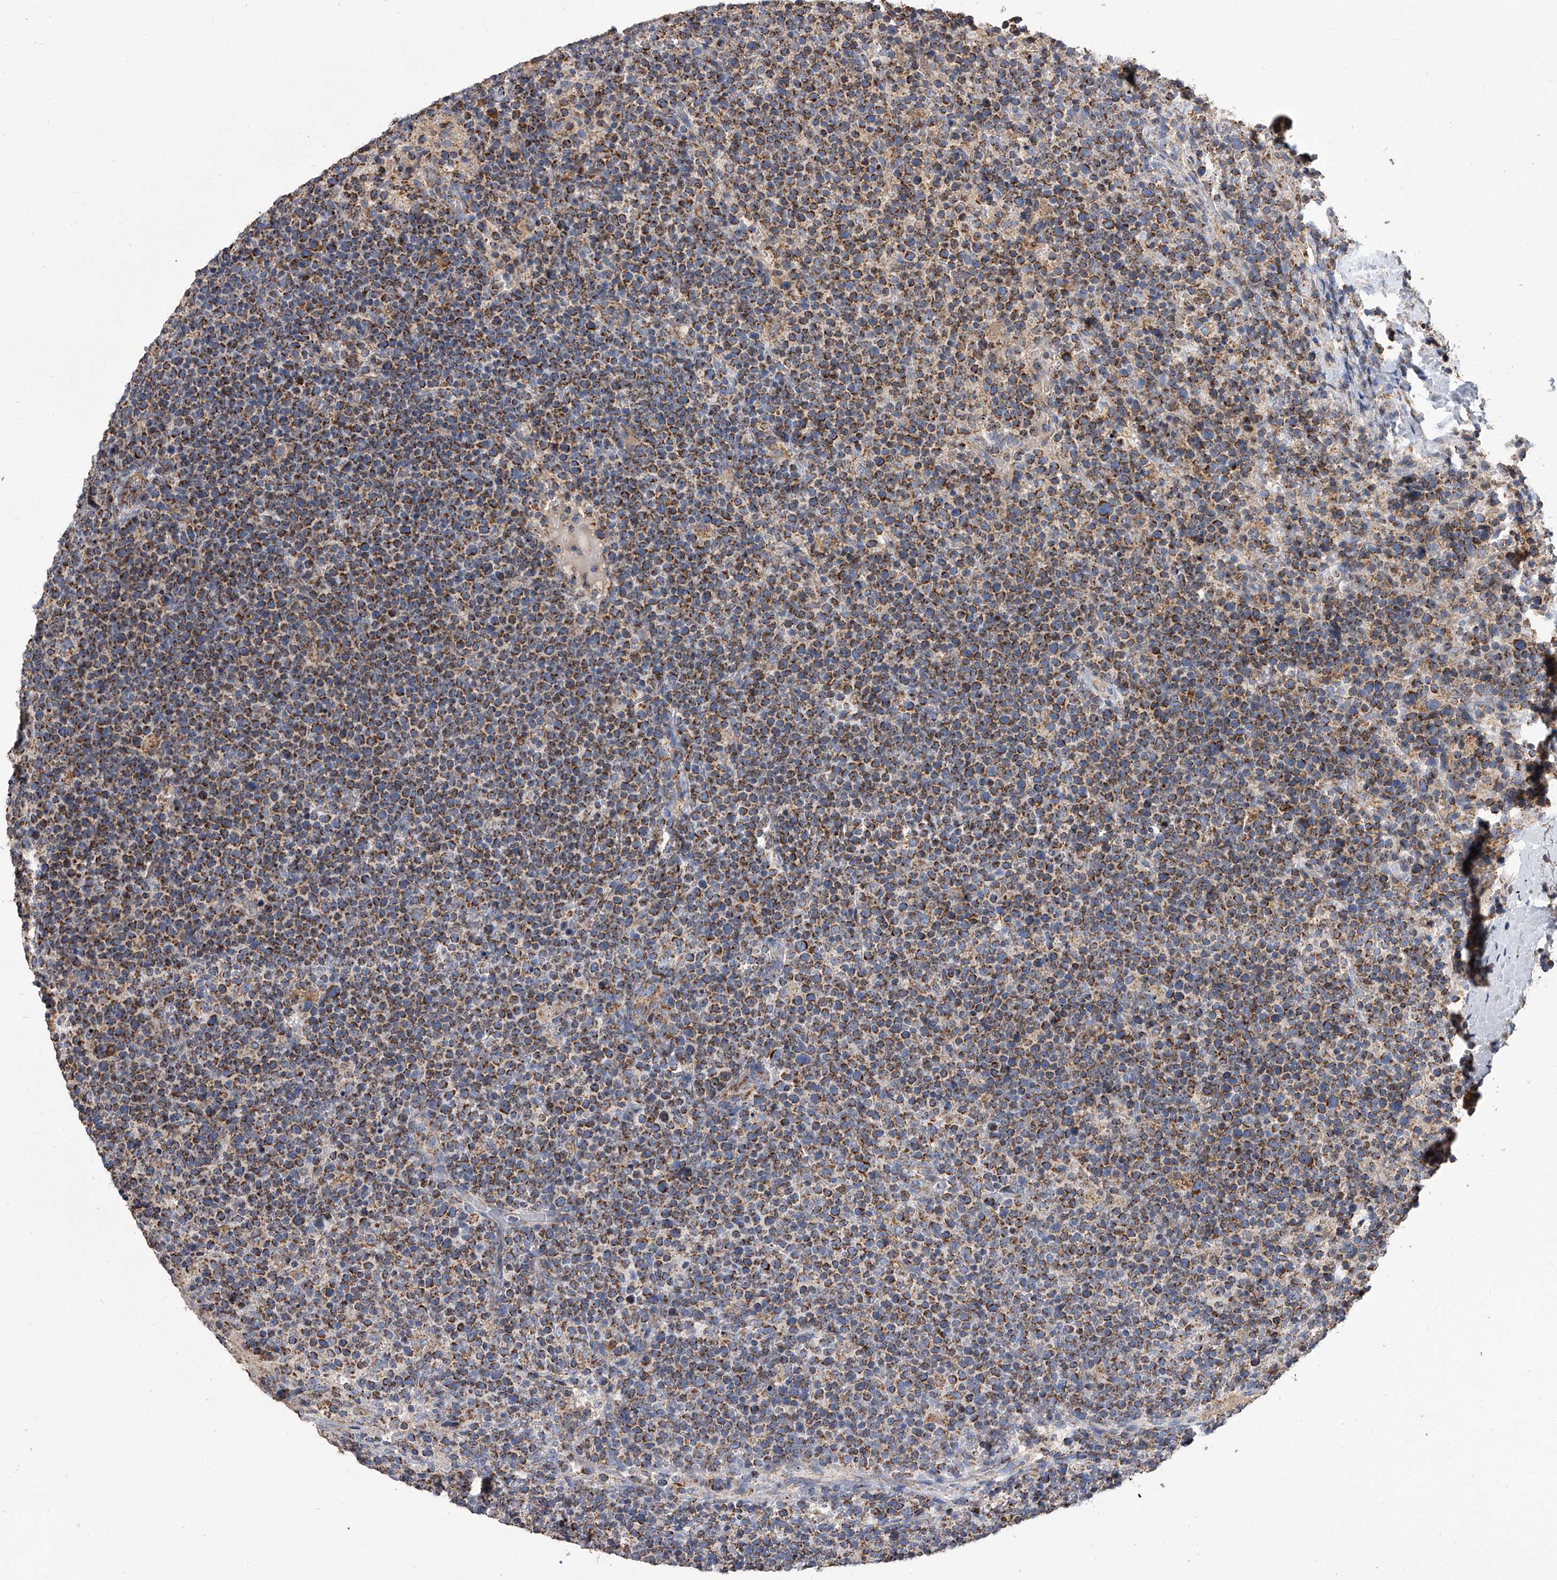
{"staining": {"intensity": "strong", "quantity": ">75%", "location": "cytoplasmic/membranous"}, "tissue": "lymphoma", "cell_type": "Tumor cells", "image_type": "cancer", "snomed": [{"axis": "morphology", "description": "Malignant lymphoma, non-Hodgkin's type, High grade"}, {"axis": "topography", "description": "Lymph node"}], "caption": "High-power microscopy captured an IHC image of high-grade malignant lymphoma, non-Hodgkin's type, revealing strong cytoplasmic/membranous staining in about >75% of tumor cells.", "gene": "MRPL28", "patient": {"sex": "male", "age": 61}}